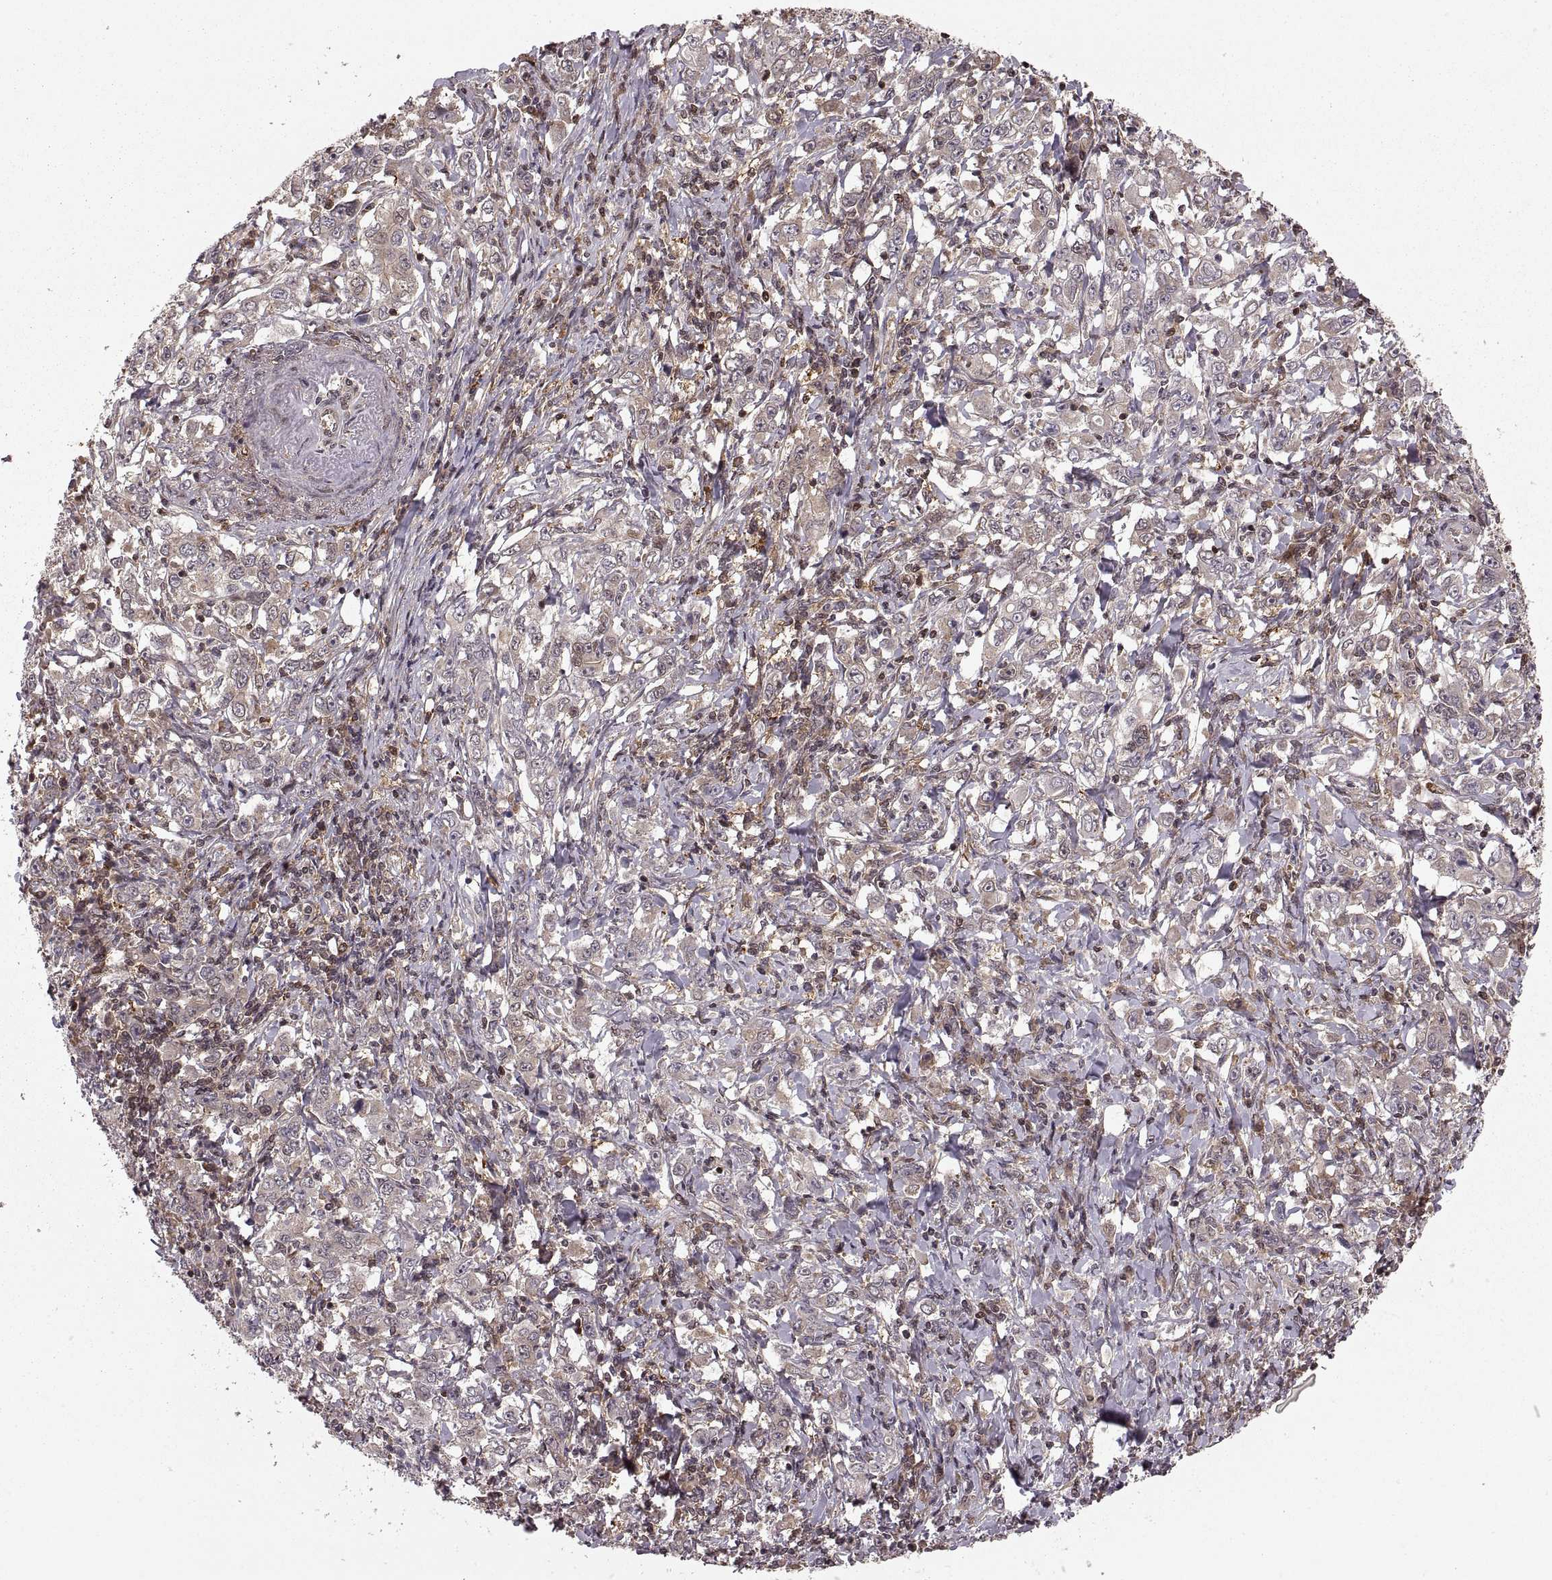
{"staining": {"intensity": "weak", "quantity": ">75%", "location": "cytoplasmic/membranous"}, "tissue": "stomach cancer", "cell_type": "Tumor cells", "image_type": "cancer", "snomed": [{"axis": "morphology", "description": "Adenocarcinoma, NOS"}, {"axis": "topography", "description": "Stomach, lower"}], "caption": "Immunohistochemical staining of human stomach cancer (adenocarcinoma) exhibits weak cytoplasmic/membranous protein staining in about >75% of tumor cells. (DAB = brown stain, brightfield microscopy at high magnification).", "gene": "DEDD", "patient": {"sex": "female", "age": 72}}